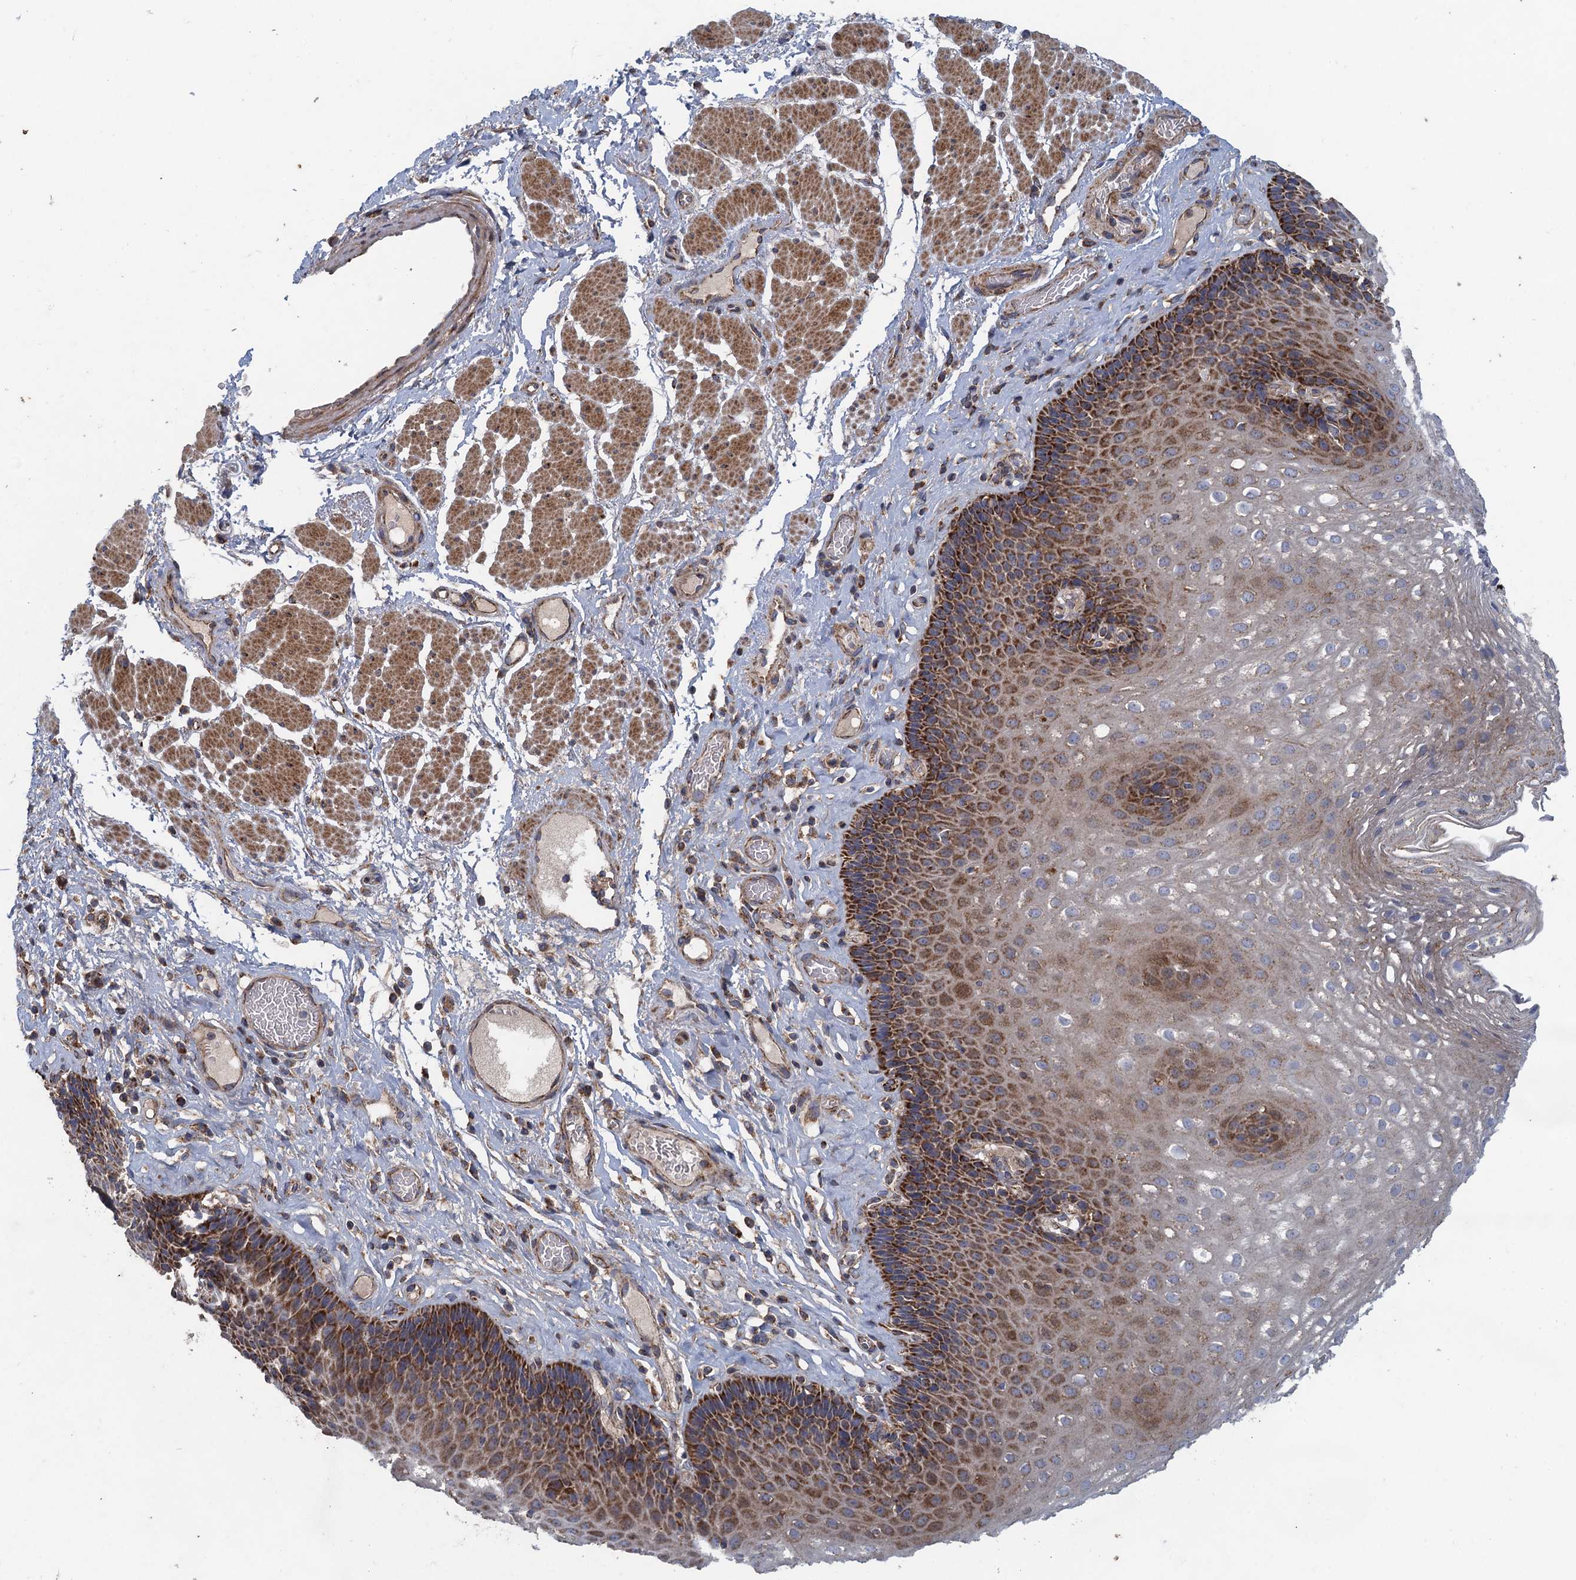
{"staining": {"intensity": "strong", "quantity": "25%-75%", "location": "cytoplasmic/membranous"}, "tissue": "esophagus", "cell_type": "Squamous epithelial cells", "image_type": "normal", "snomed": [{"axis": "morphology", "description": "Normal tissue, NOS"}, {"axis": "topography", "description": "Esophagus"}], "caption": "Immunohistochemical staining of unremarkable esophagus reveals high levels of strong cytoplasmic/membranous positivity in approximately 25%-75% of squamous epithelial cells. (IHC, brightfield microscopy, high magnification).", "gene": "BCS1L", "patient": {"sex": "female", "age": 66}}